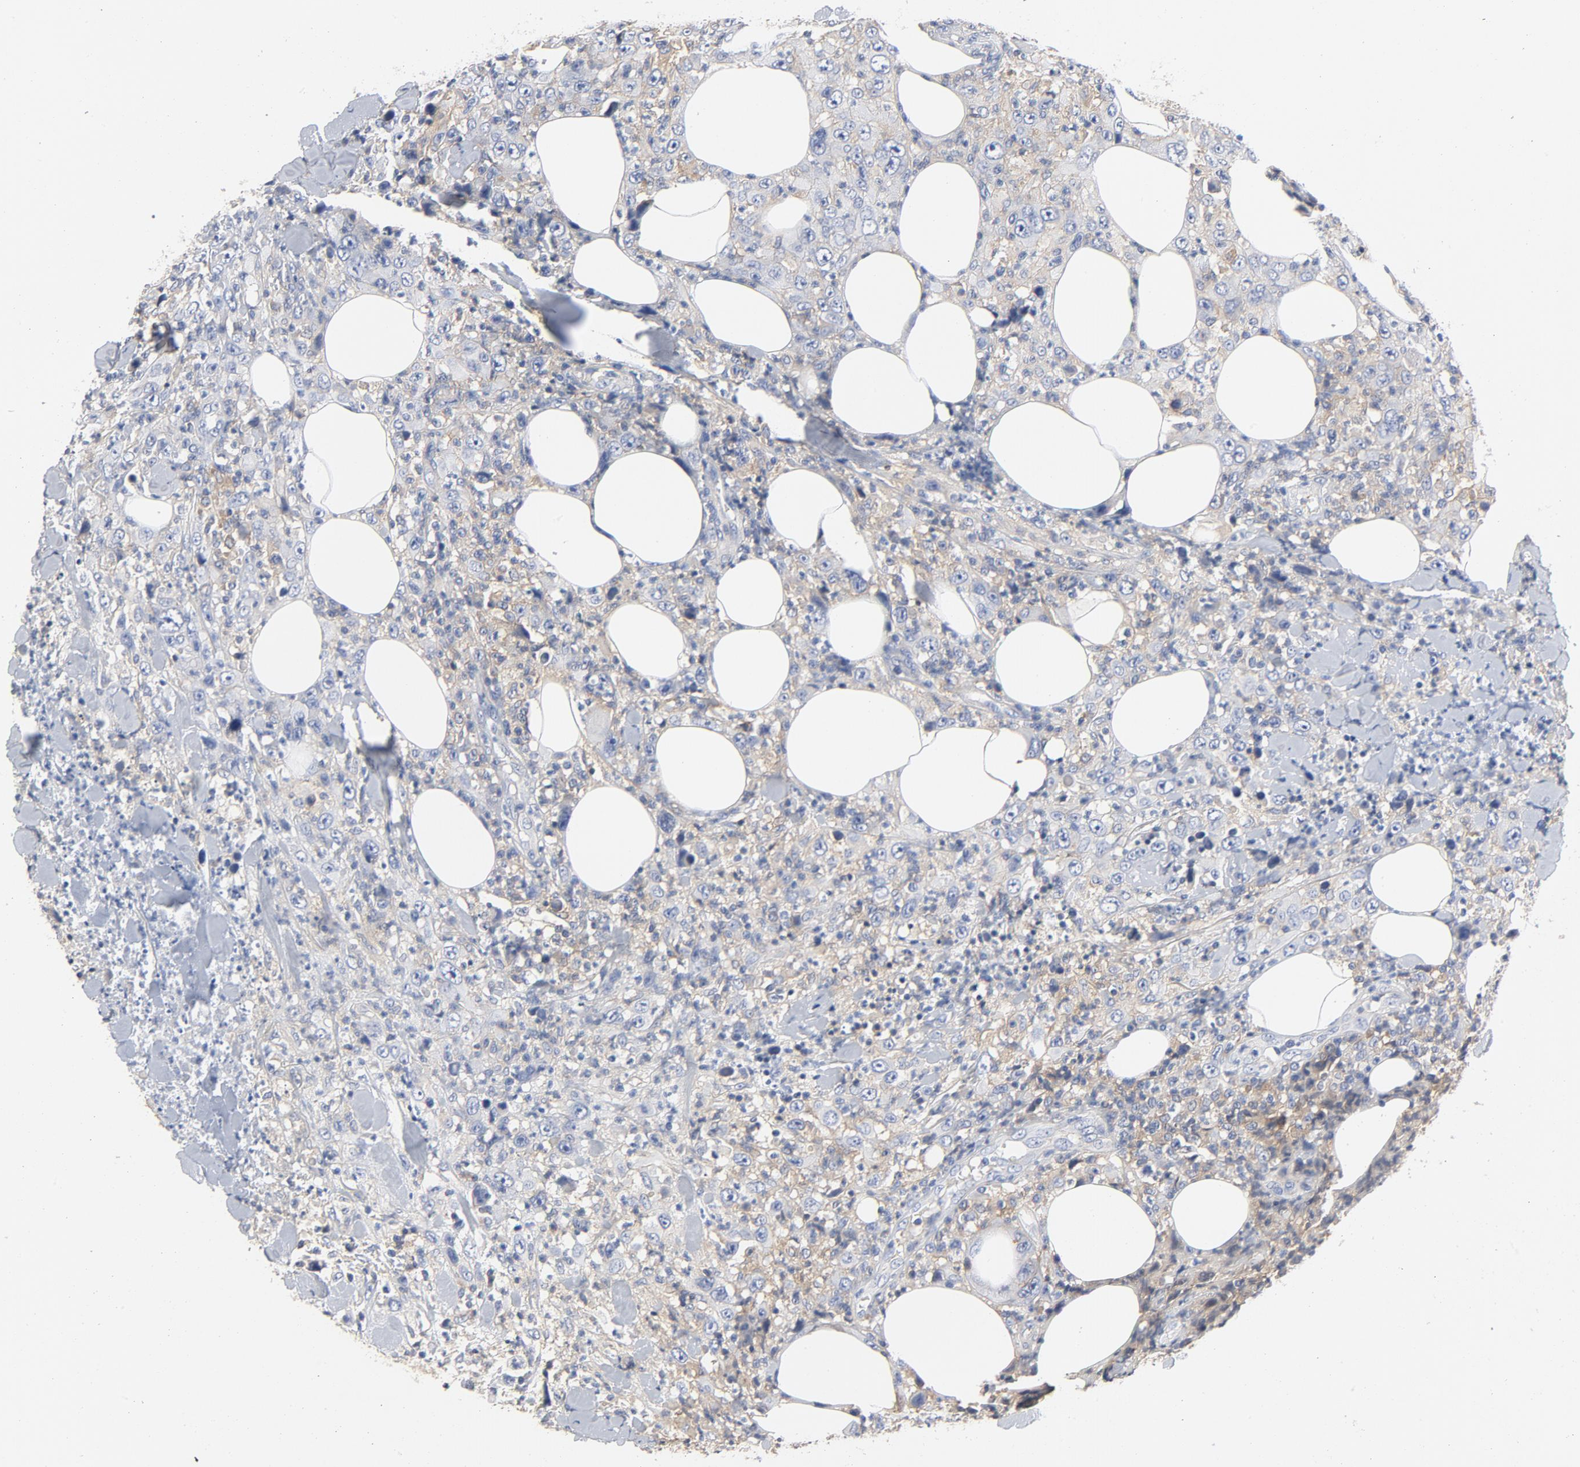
{"staining": {"intensity": "negative", "quantity": "none", "location": "none"}, "tissue": "thyroid cancer", "cell_type": "Tumor cells", "image_type": "cancer", "snomed": [{"axis": "morphology", "description": "Carcinoma, NOS"}, {"axis": "topography", "description": "Thyroid gland"}], "caption": "This is a micrograph of IHC staining of thyroid carcinoma, which shows no staining in tumor cells.", "gene": "SRC", "patient": {"sex": "female", "age": 77}}